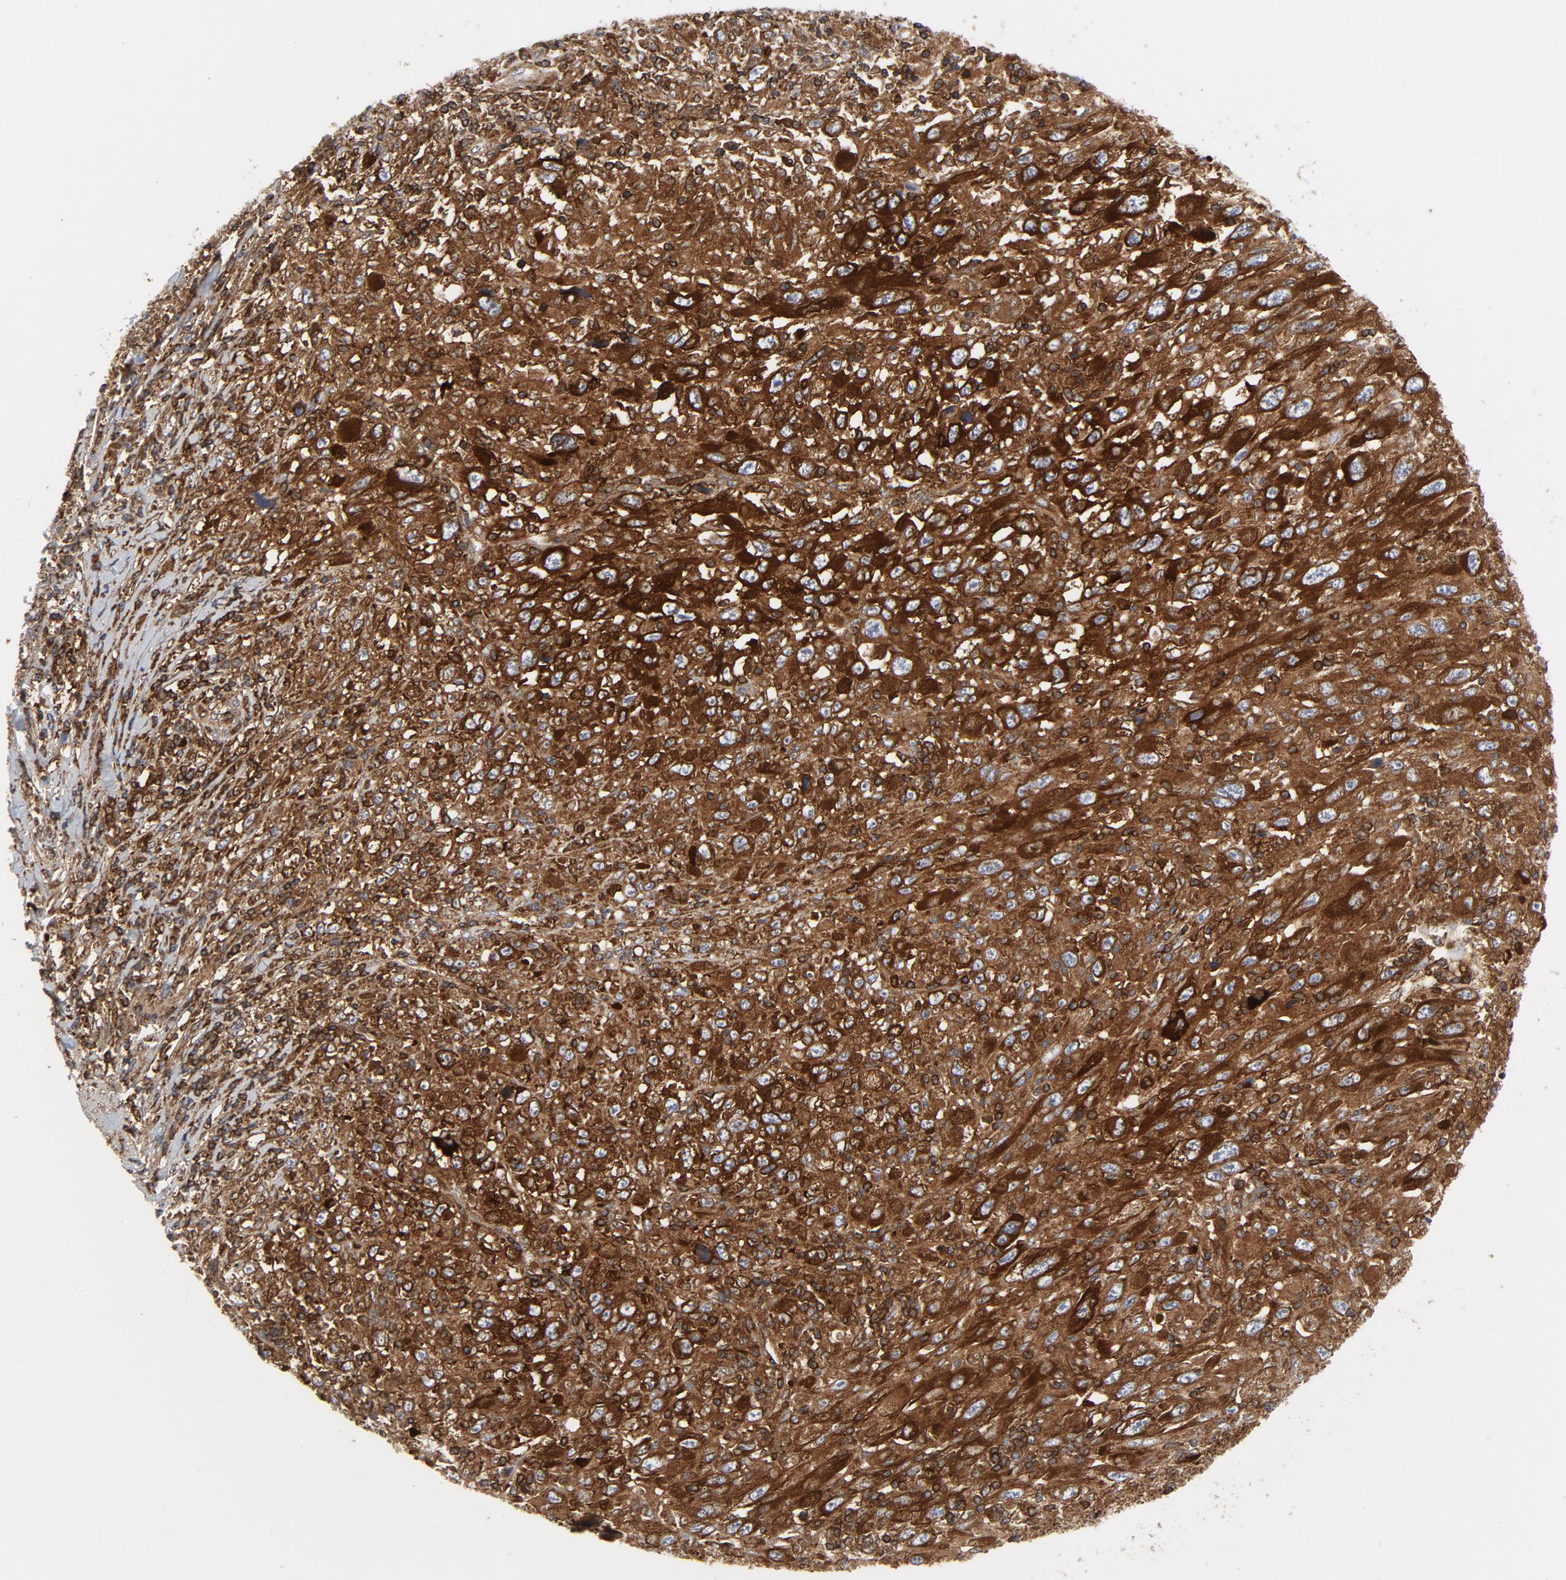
{"staining": {"intensity": "strong", "quantity": ">75%", "location": "cytoplasmic/membranous"}, "tissue": "melanoma", "cell_type": "Tumor cells", "image_type": "cancer", "snomed": [{"axis": "morphology", "description": "Malignant melanoma, Metastatic site"}, {"axis": "topography", "description": "Skin"}], "caption": "Melanoma stained with a brown dye exhibits strong cytoplasmic/membranous positive expression in about >75% of tumor cells.", "gene": "YES1", "patient": {"sex": "female", "age": 56}}